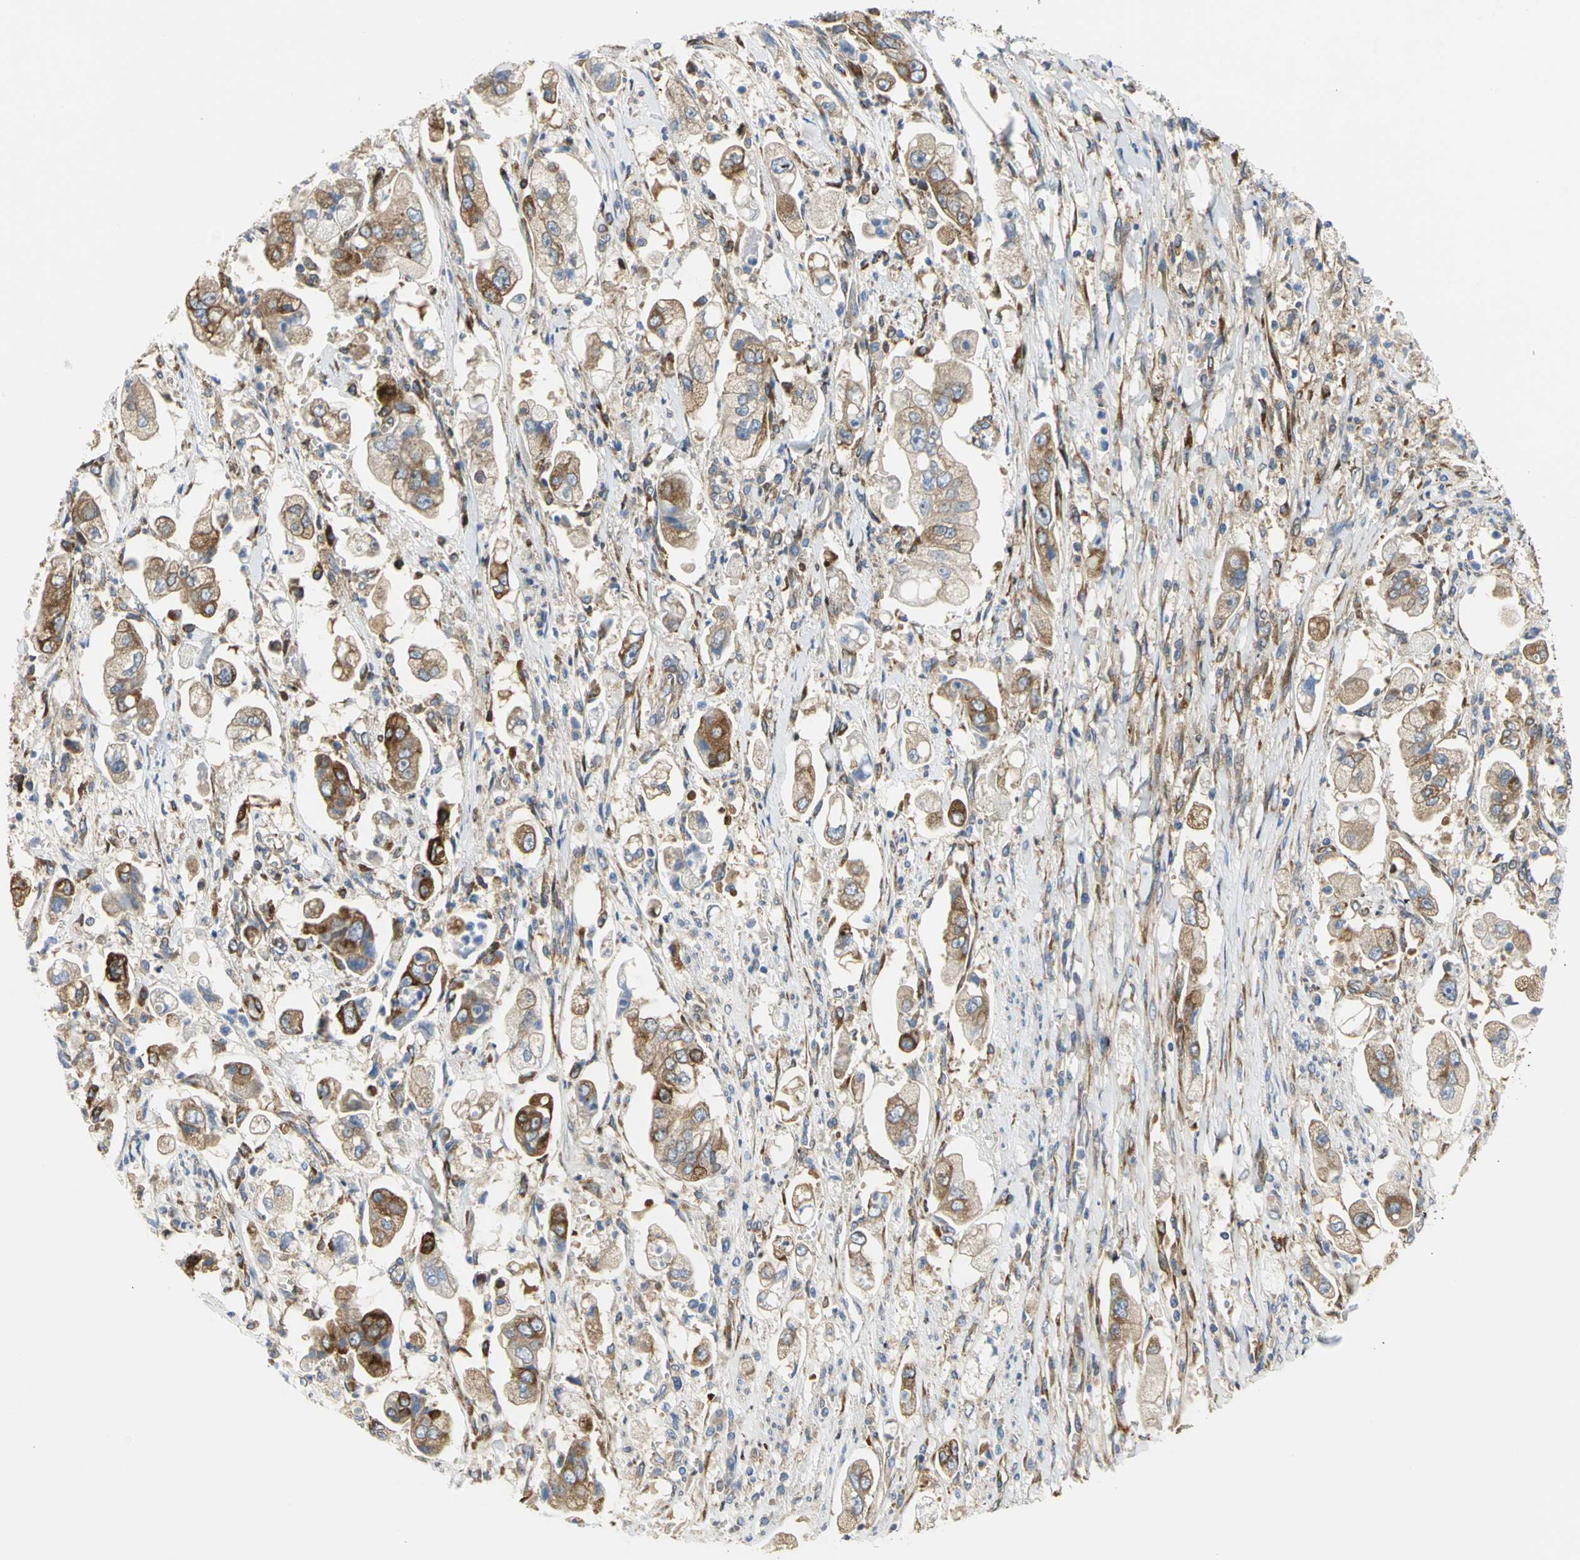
{"staining": {"intensity": "moderate", "quantity": ">75%", "location": "cytoplasmic/membranous"}, "tissue": "stomach cancer", "cell_type": "Tumor cells", "image_type": "cancer", "snomed": [{"axis": "morphology", "description": "Adenocarcinoma, NOS"}, {"axis": "topography", "description": "Stomach"}], "caption": "Immunohistochemistry photomicrograph of stomach cancer (adenocarcinoma) stained for a protein (brown), which shows medium levels of moderate cytoplasmic/membranous expression in approximately >75% of tumor cells.", "gene": "YBX1", "patient": {"sex": "male", "age": 62}}